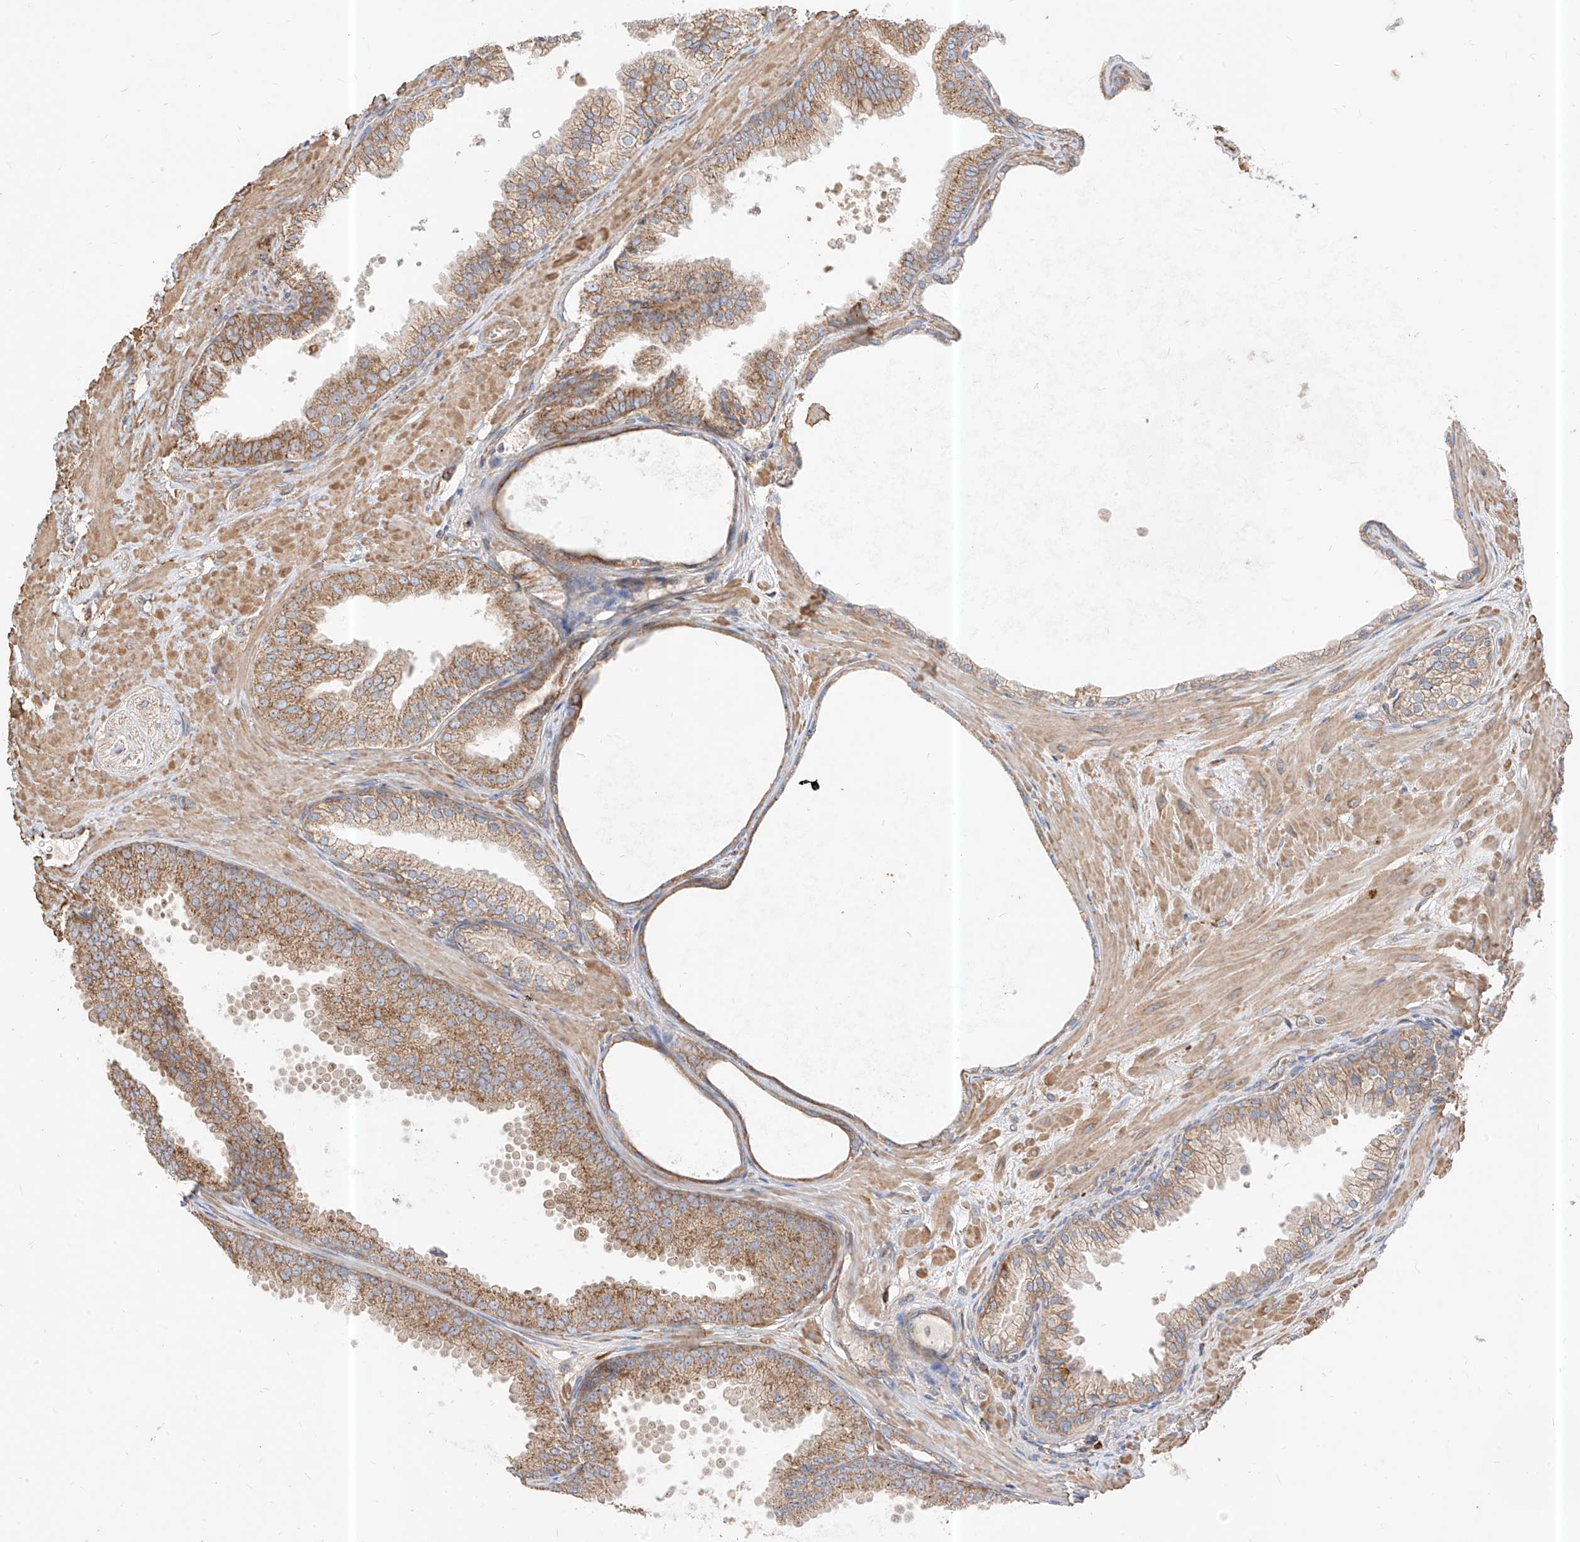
{"staining": {"intensity": "moderate", "quantity": ">75%", "location": "cytoplasmic/membranous"}, "tissue": "prostate cancer", "cell_type": "Tumor cells", "image_type": "cancer", "snomed": [{"axis": "morphology", "description": "Adenocarcinoma, Low grade"}, {"axis": "topography", "description": "Prostate"}], "caption": "A micrograph of human prostate cancer (low-grade adenocarcinoma) stained for a protein demonstrates moderate cytoplasmic/membranous brown staining in tumor cells.", "gene": "PLCL1", "patient": {"sex": "male", "age": 63}}